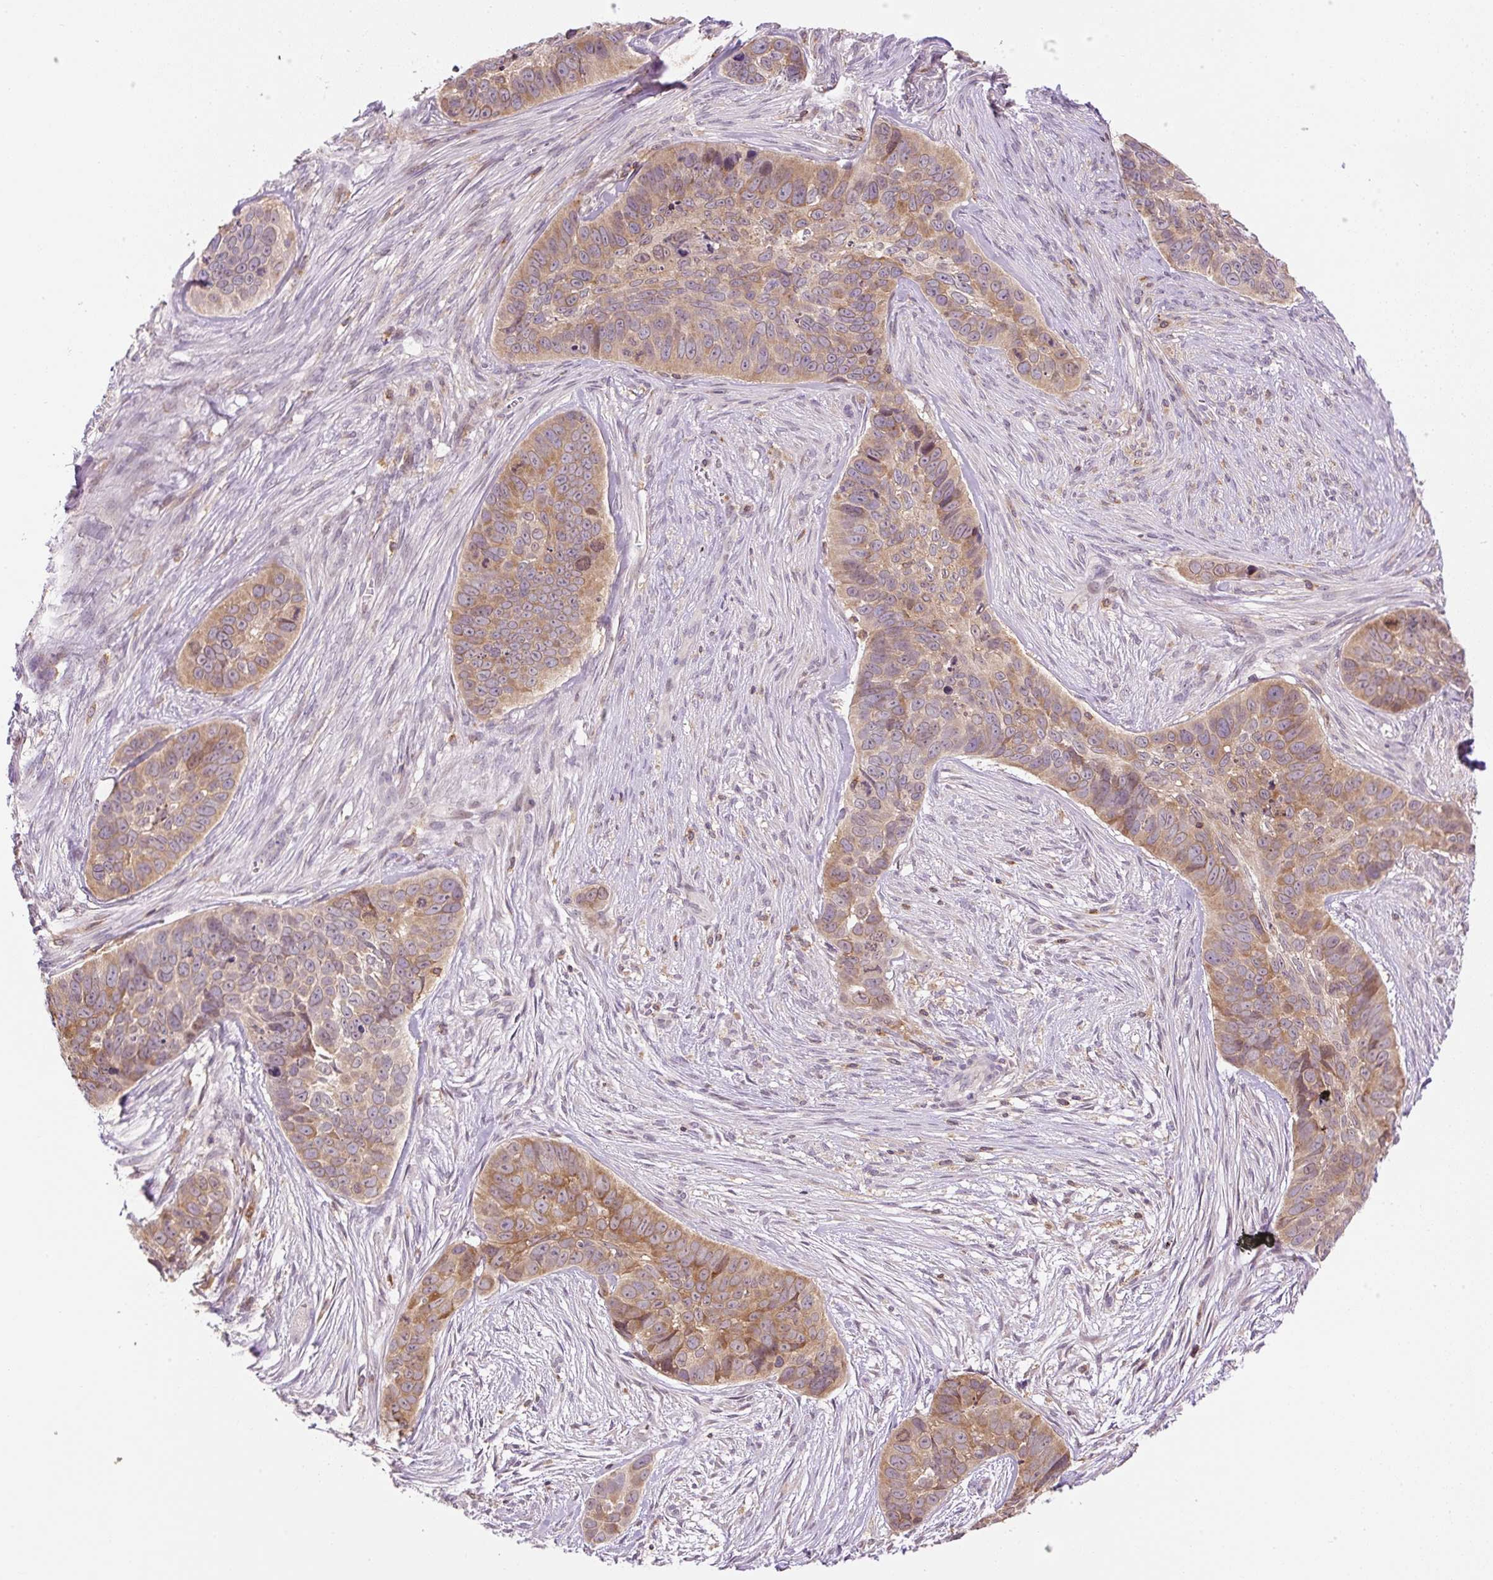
{"staining": {"intensity": "moderate", "quantity": ">75%", "location": "cytoplasmic/membranous,nuclear"}, "tissue": "skin cancer", "cell_type": "Tumor cells", "image_type": "cancer", "snomed": [{"axis": "morphology", "description": "Basal cell carcinoma"}, {"axis": "topography", "description": "Skin"}], "caption": "The image demonstrates a brown stain indicating the presence of a protein in the cytoplasmic/membranous and nuclear of tumor cells in basal cell carcinoma (skin). The staining is performed using DAB (3,3'-diaminobenzidine) brown chromogen to label protein expression. The nuclei are counter-stained blue using hematoxylin.", "gene": "CARD11", "patient": {"sex": "female", "age": 82}}